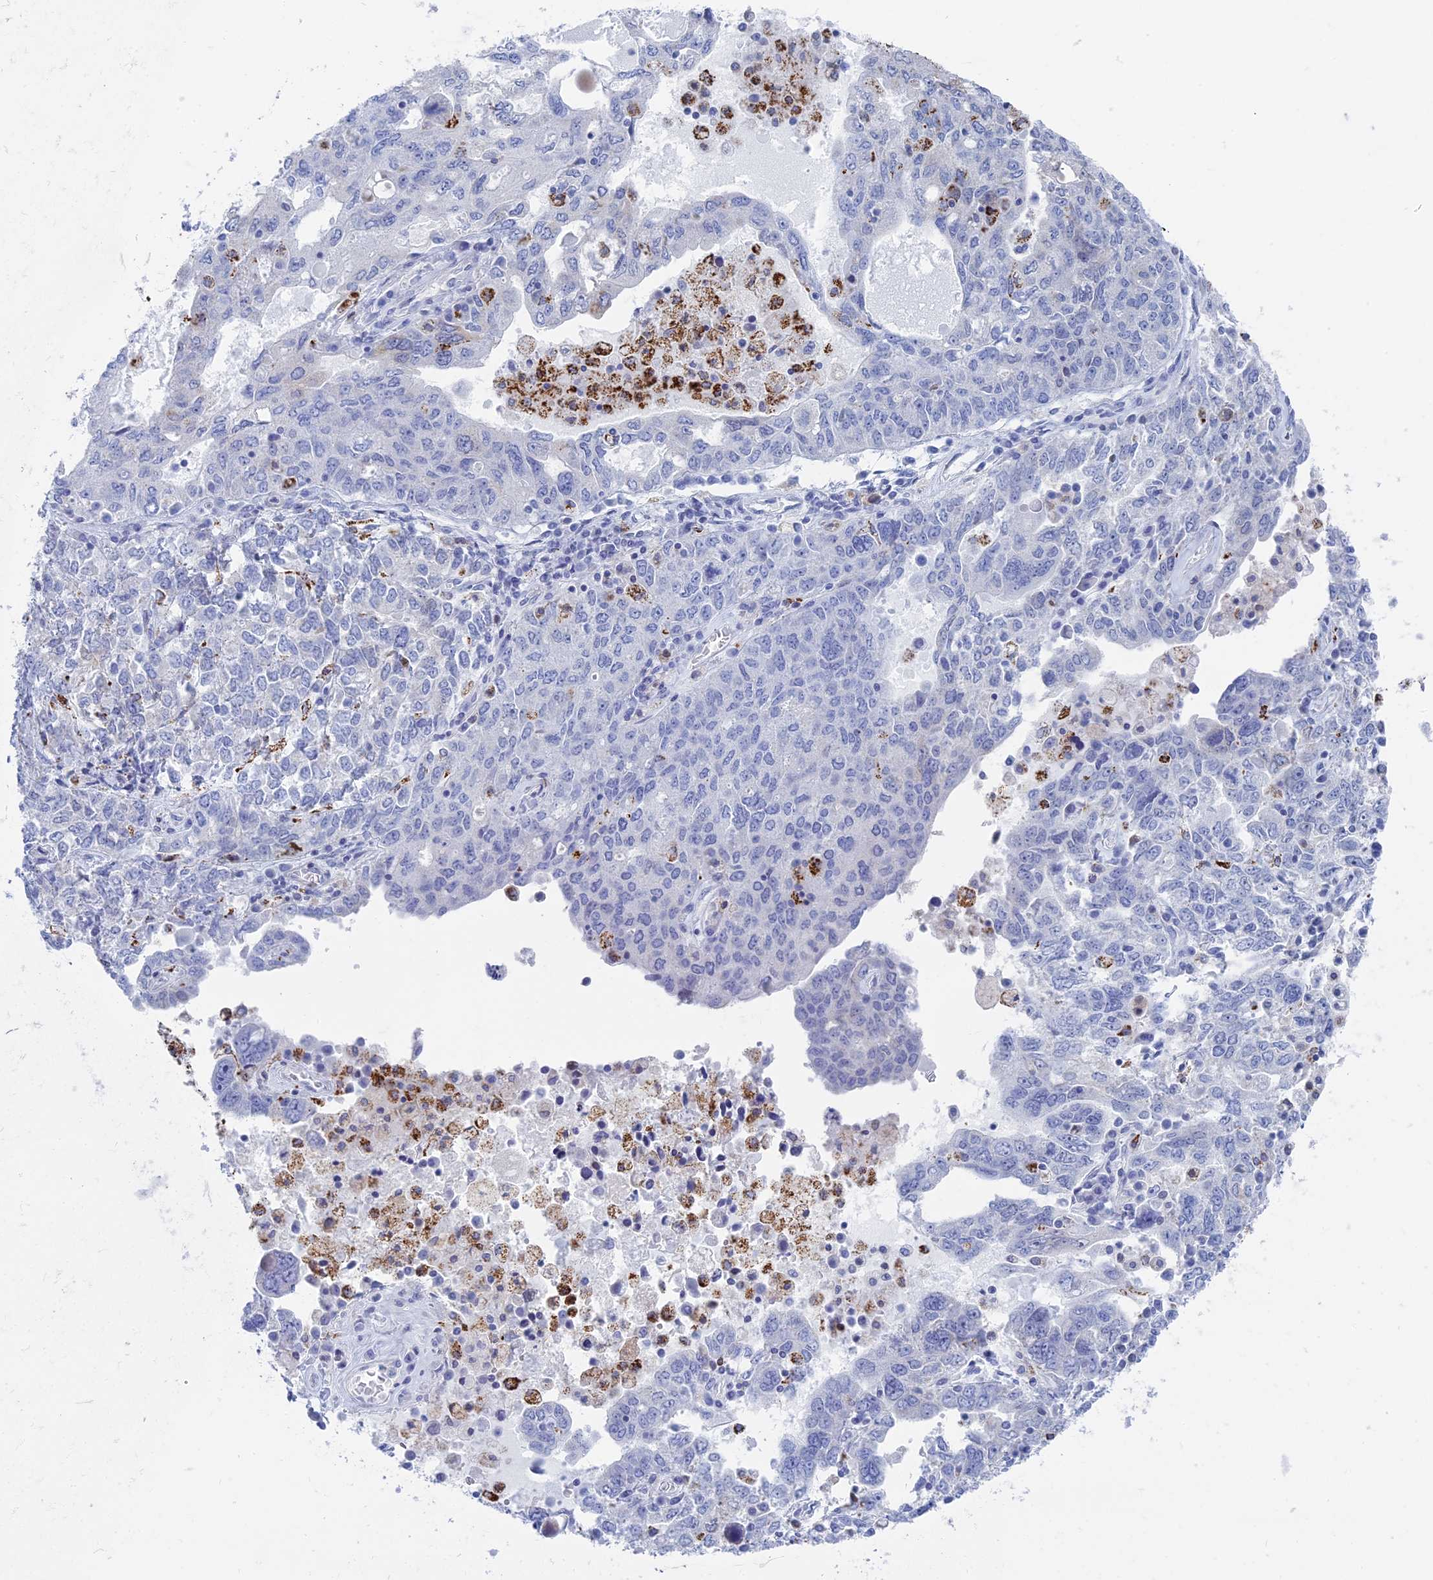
{"staining": {"intensity": "negative", "quantity": "none", "location": "none"}, "tissue": "ovarian cancer", "cell_type": "Tumor cells", "image_type": "cancer", "snomed": [{"axis": "morphology", "description": "Carcinoma, endometroid"}, {"axis": "topography", "description": "Ovary"}], "caption": "Immunohistochemistry (IHC) micrograph of ovarian endometroid carcinoma stained for a protein (brown), which exhibits no positivity in tumor cells.", "gene": "ALMS1", "patient": {"sex": "female", "age": 62}}